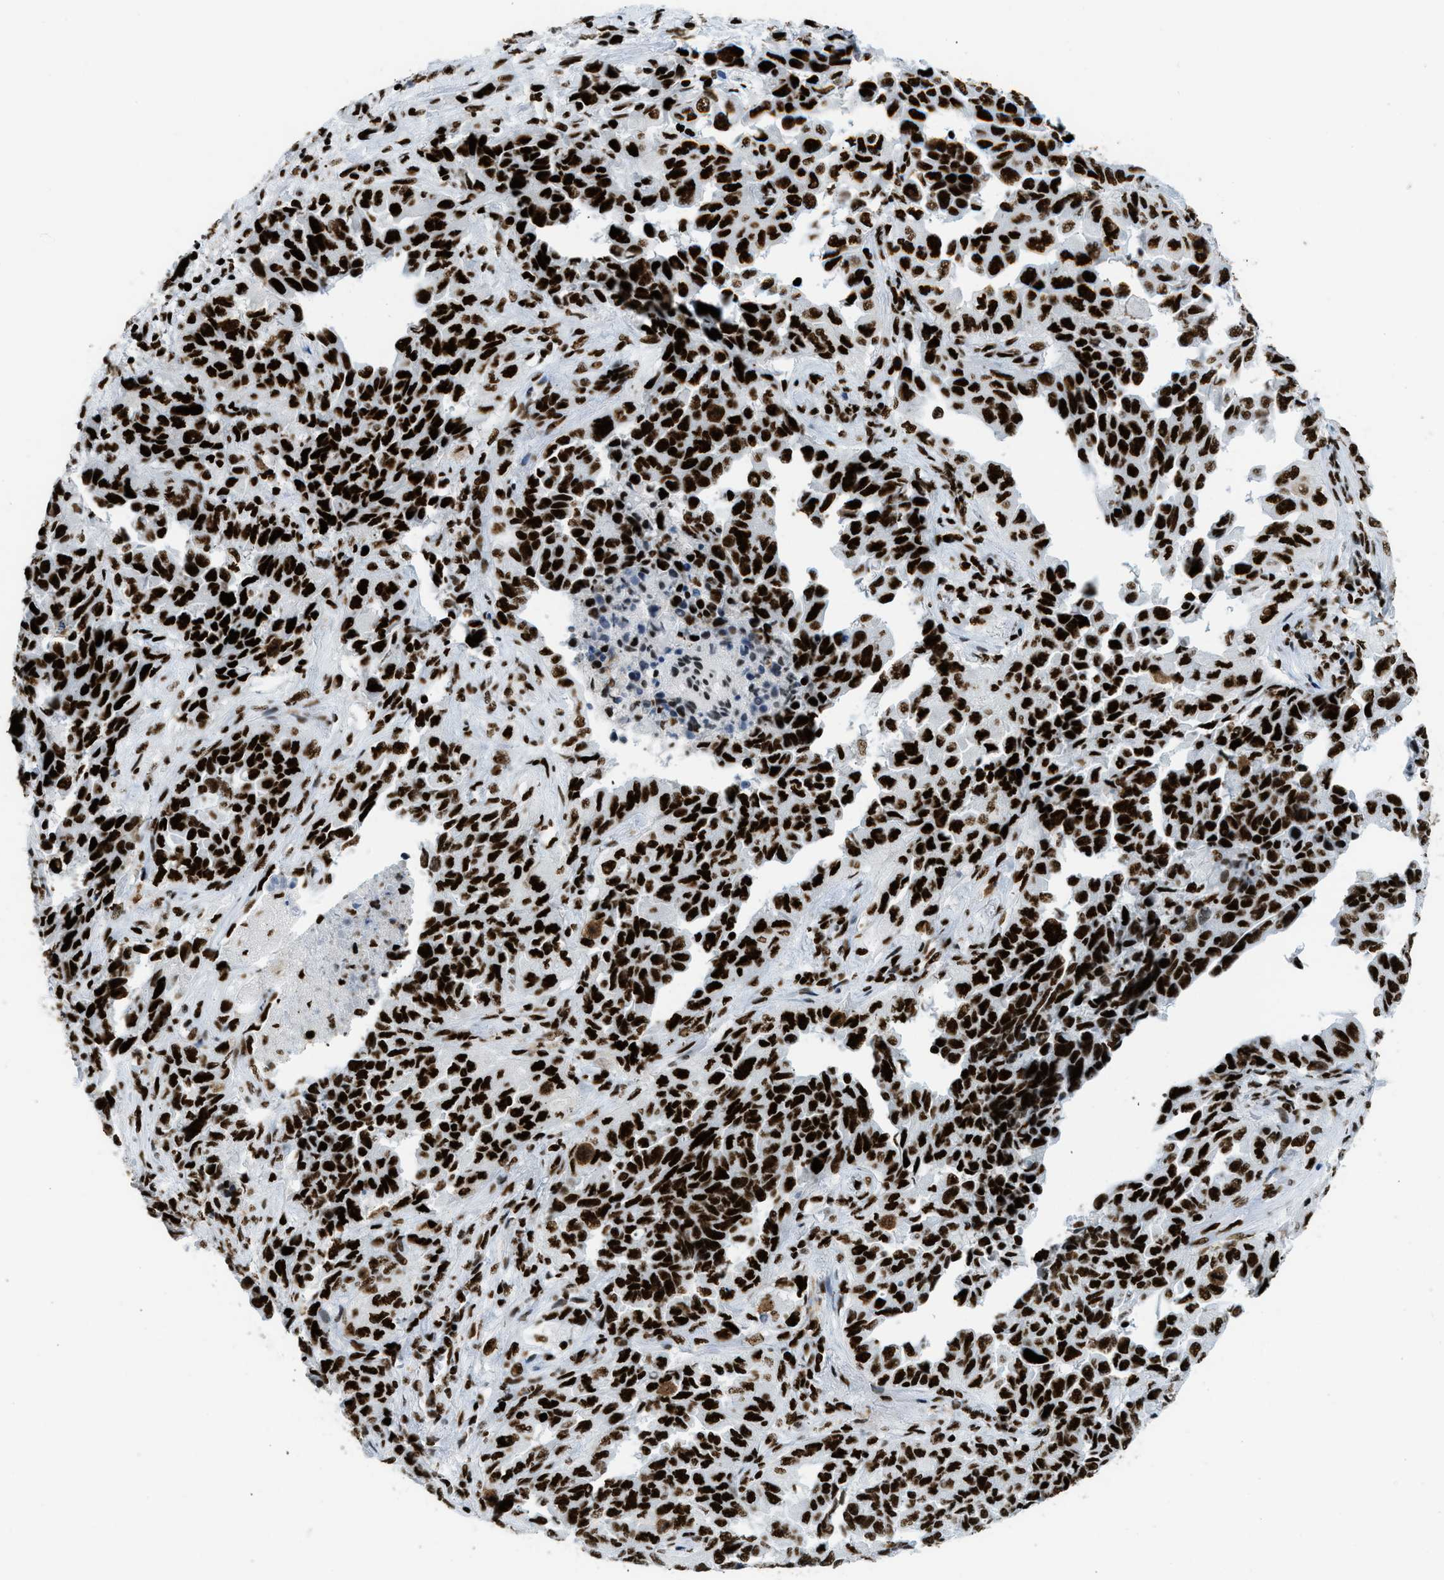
{"staining": {"intensity": "strong", "quantity": ">75%", "location": "nuclear"}, "tissue": "lung cancer", "cell_type": "Tumor cells", "image_type": "cancer", "snomed": [{"axis": "morphology", "description": "Adenocarcinoma, NOS"}, {"axis": "topography", "description": "Lung"}], "caption": "Strong nuclear expression is identified in approximately >75% of tumor cells in lung cancer.", "gene": "PIF1", "patient": {"sex": "female", "age": 51}}